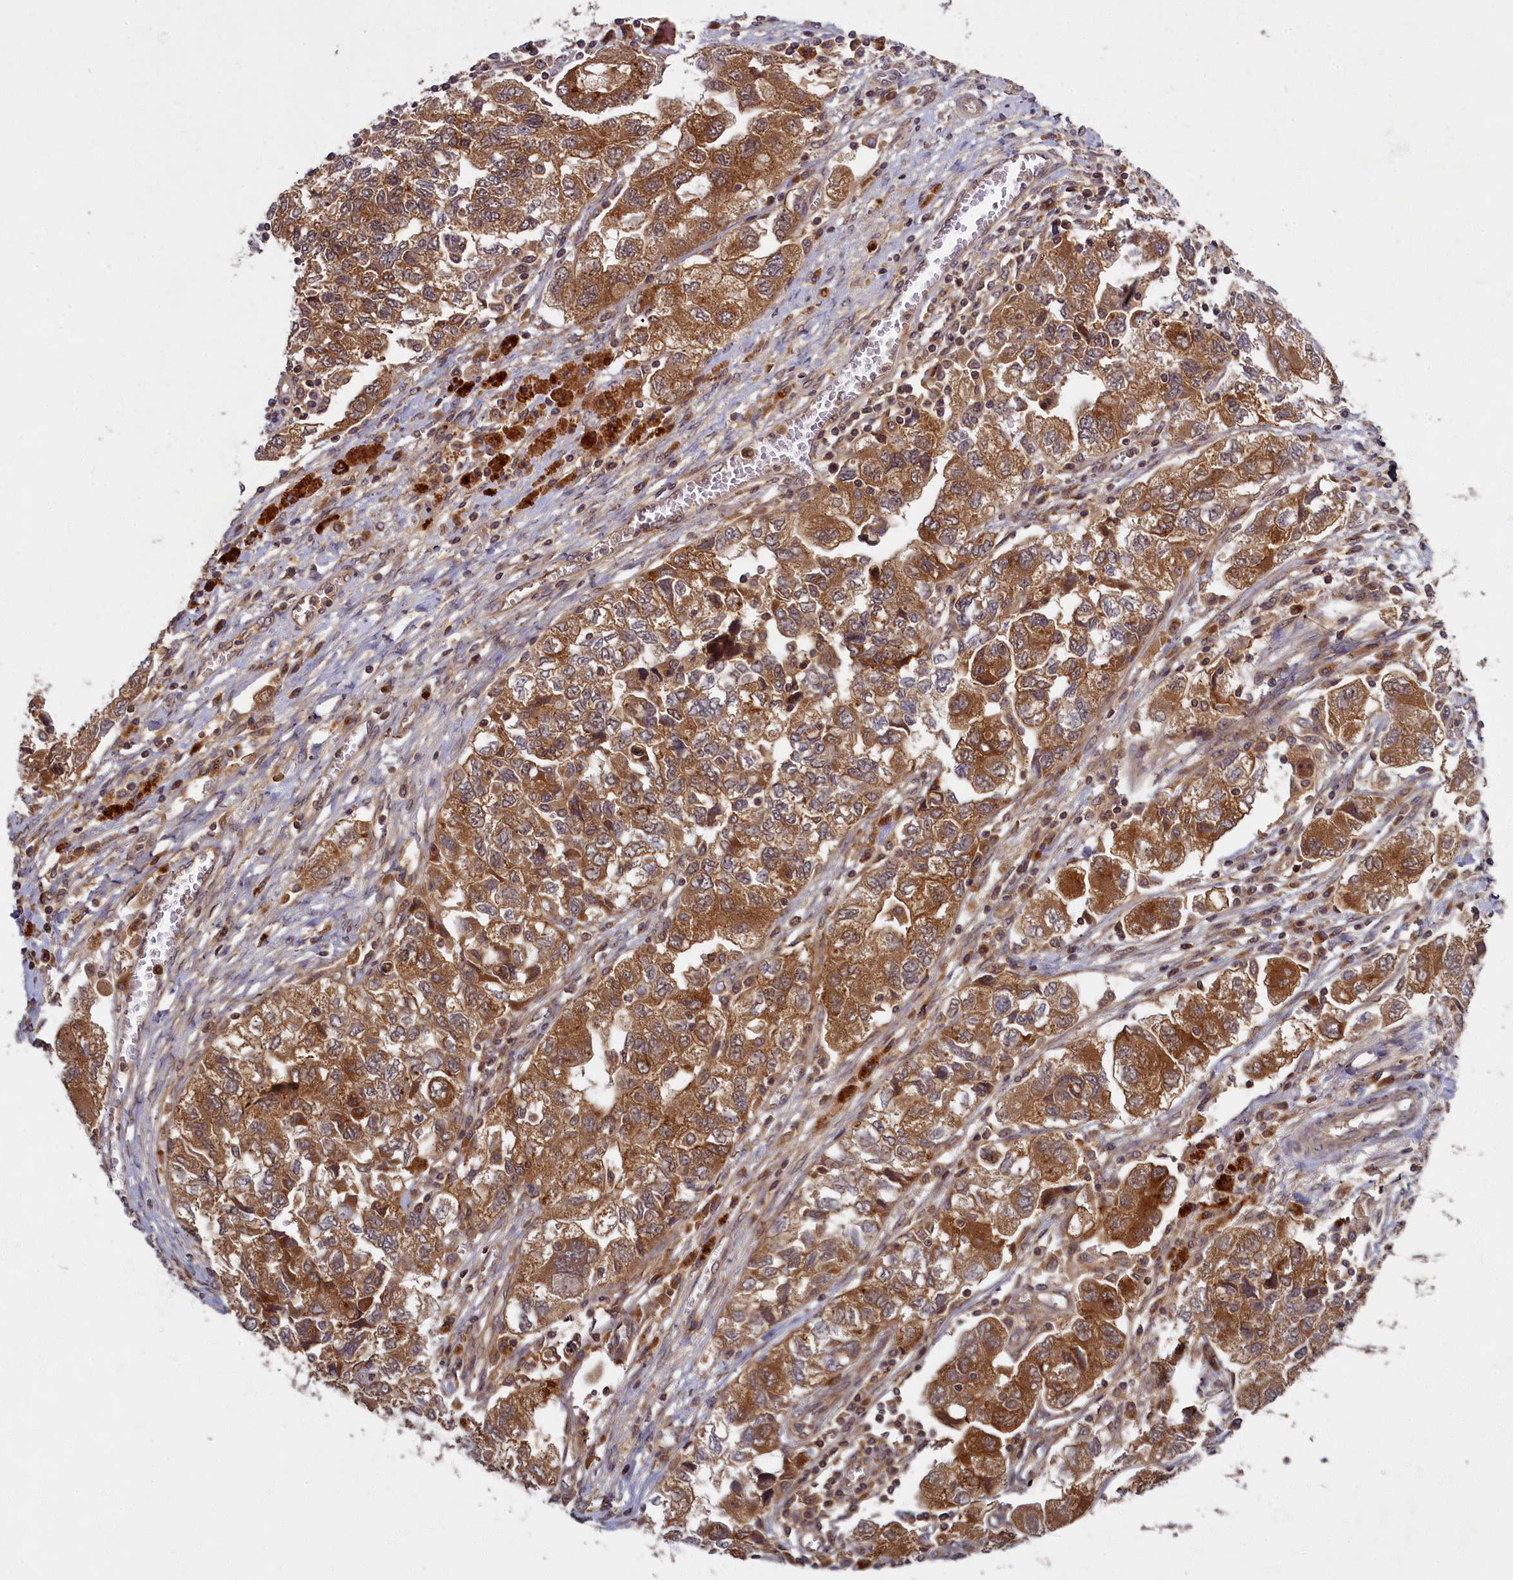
{"staining": {"intensity": "moderate", "quantity": ">75%", "location": "cytoplasmic/membranous"}, "tissue": "ovarian cancer", "cell_type": "Tumor cells", "image_type": "cancer", "snomed": [{"axis": "morphology", "description": "Carcinoma, NOS"}, {"axis": "morphology", "description": "Cystadenocarcinoma, serous, NOS"}, {"axis": "topography", "description": "Ovary"}], "caption": "Immunohistochemistry of carcinoma (ovarian) exhibits medium levels of moderate cytoplasmic/membranous positivity in approximately >75% of tumor cells. The staining was performed using DAB to visualize the protein expression in brown, while the nuclei were stained in blue with hematoxylin (Magnification: 20x).", "gene": "BICD1", "patient": {"sex": "female", "age": 69}}